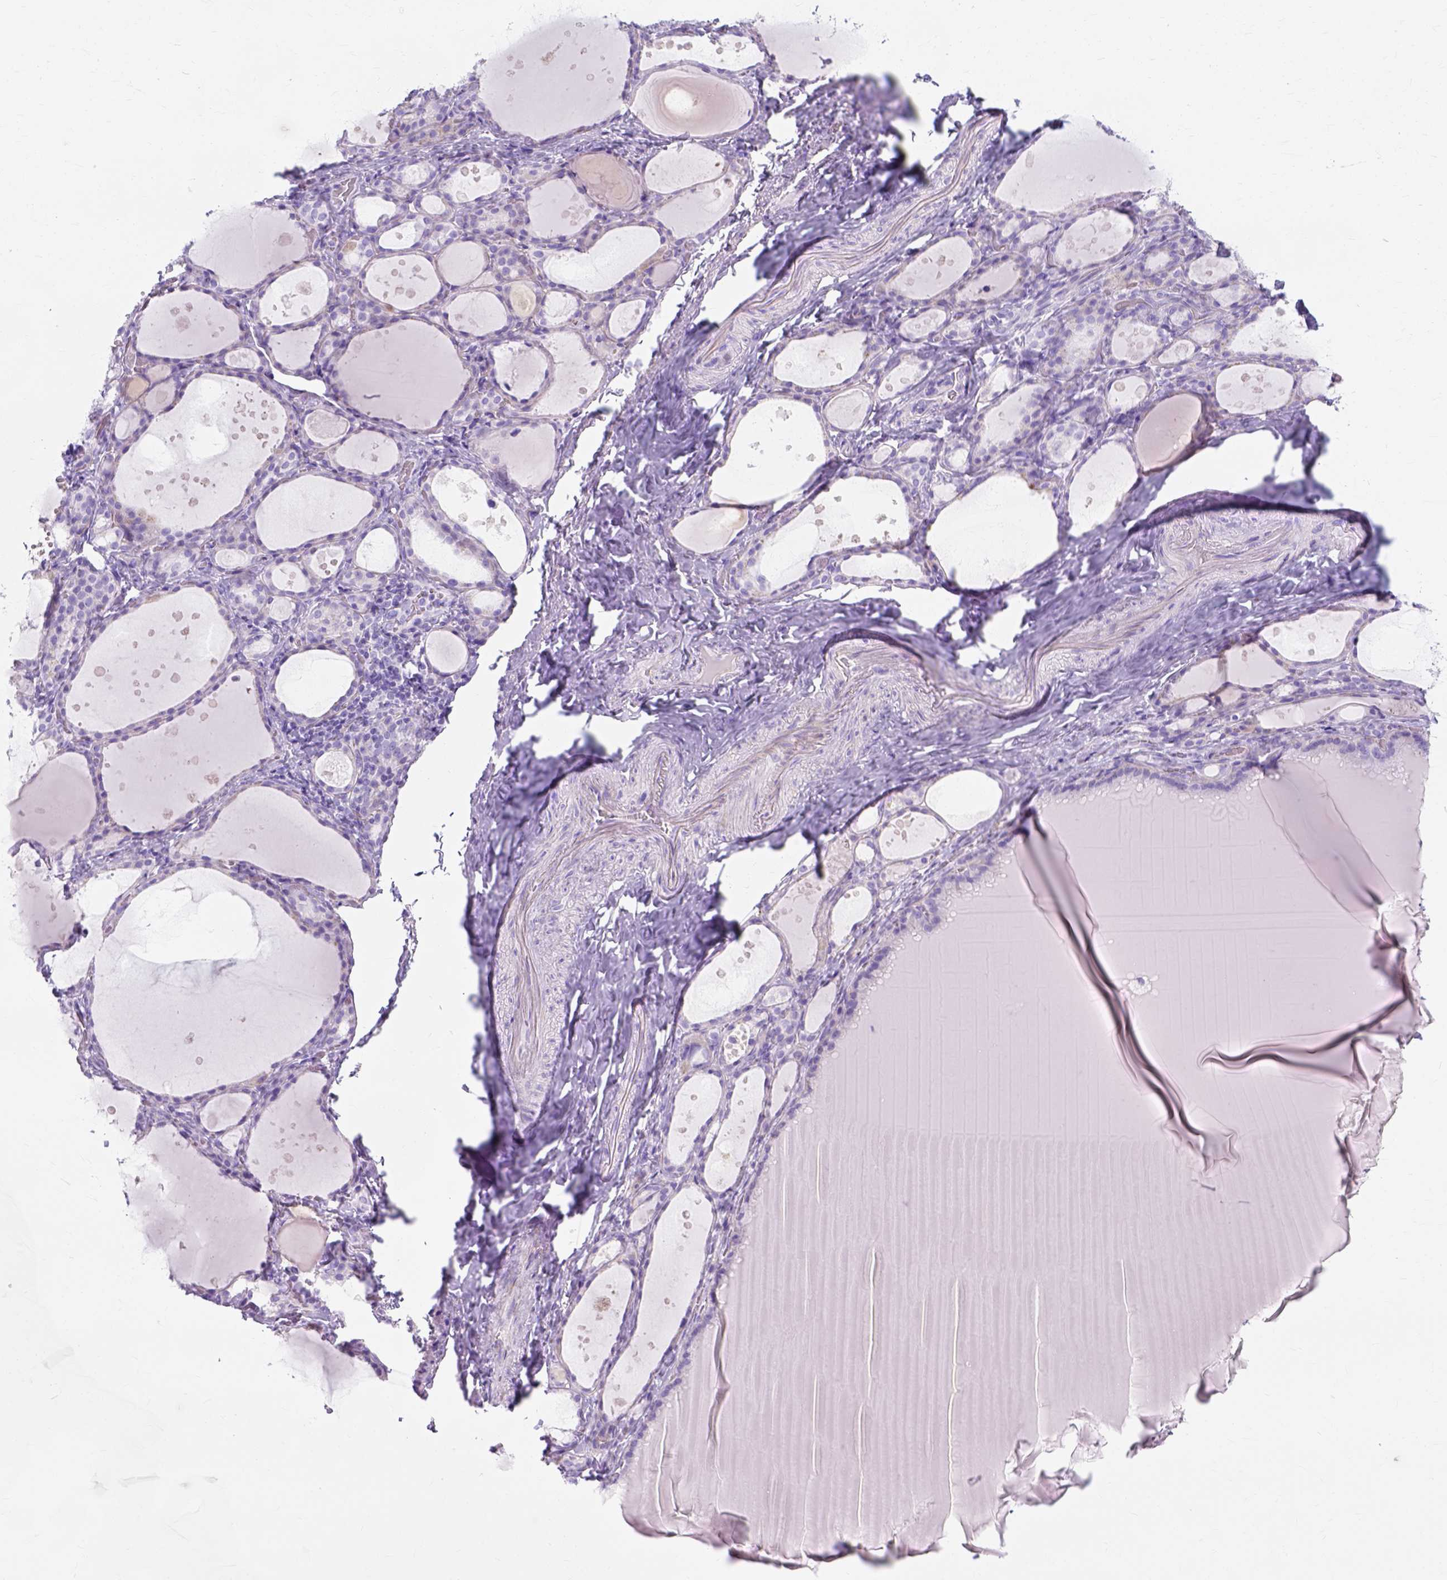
{"staining": {"intensity": "negative", "quantity": "none", "location": "none"}, "tissue": "thyroid gland", "cell_type": "Glandular cells", "image_type": "normal", "snomed": [{"axis": "morphology", "description": "Normal tissue, NOS"}, {"axis": "topography", "description": "Thyroid gland"}], "caption": "High magnification brightfield microscopy of normal thyroid gland stained with DAB (brown) and counterstained with hematoxylin (blue): glandular cells show no significant expression. (Brightfield microscopy of DAB (3,3'-diaminobenzidine) IHC at high magnification).", "gene": "MYH15", "patient": {"sex": "male", "age": 68}}